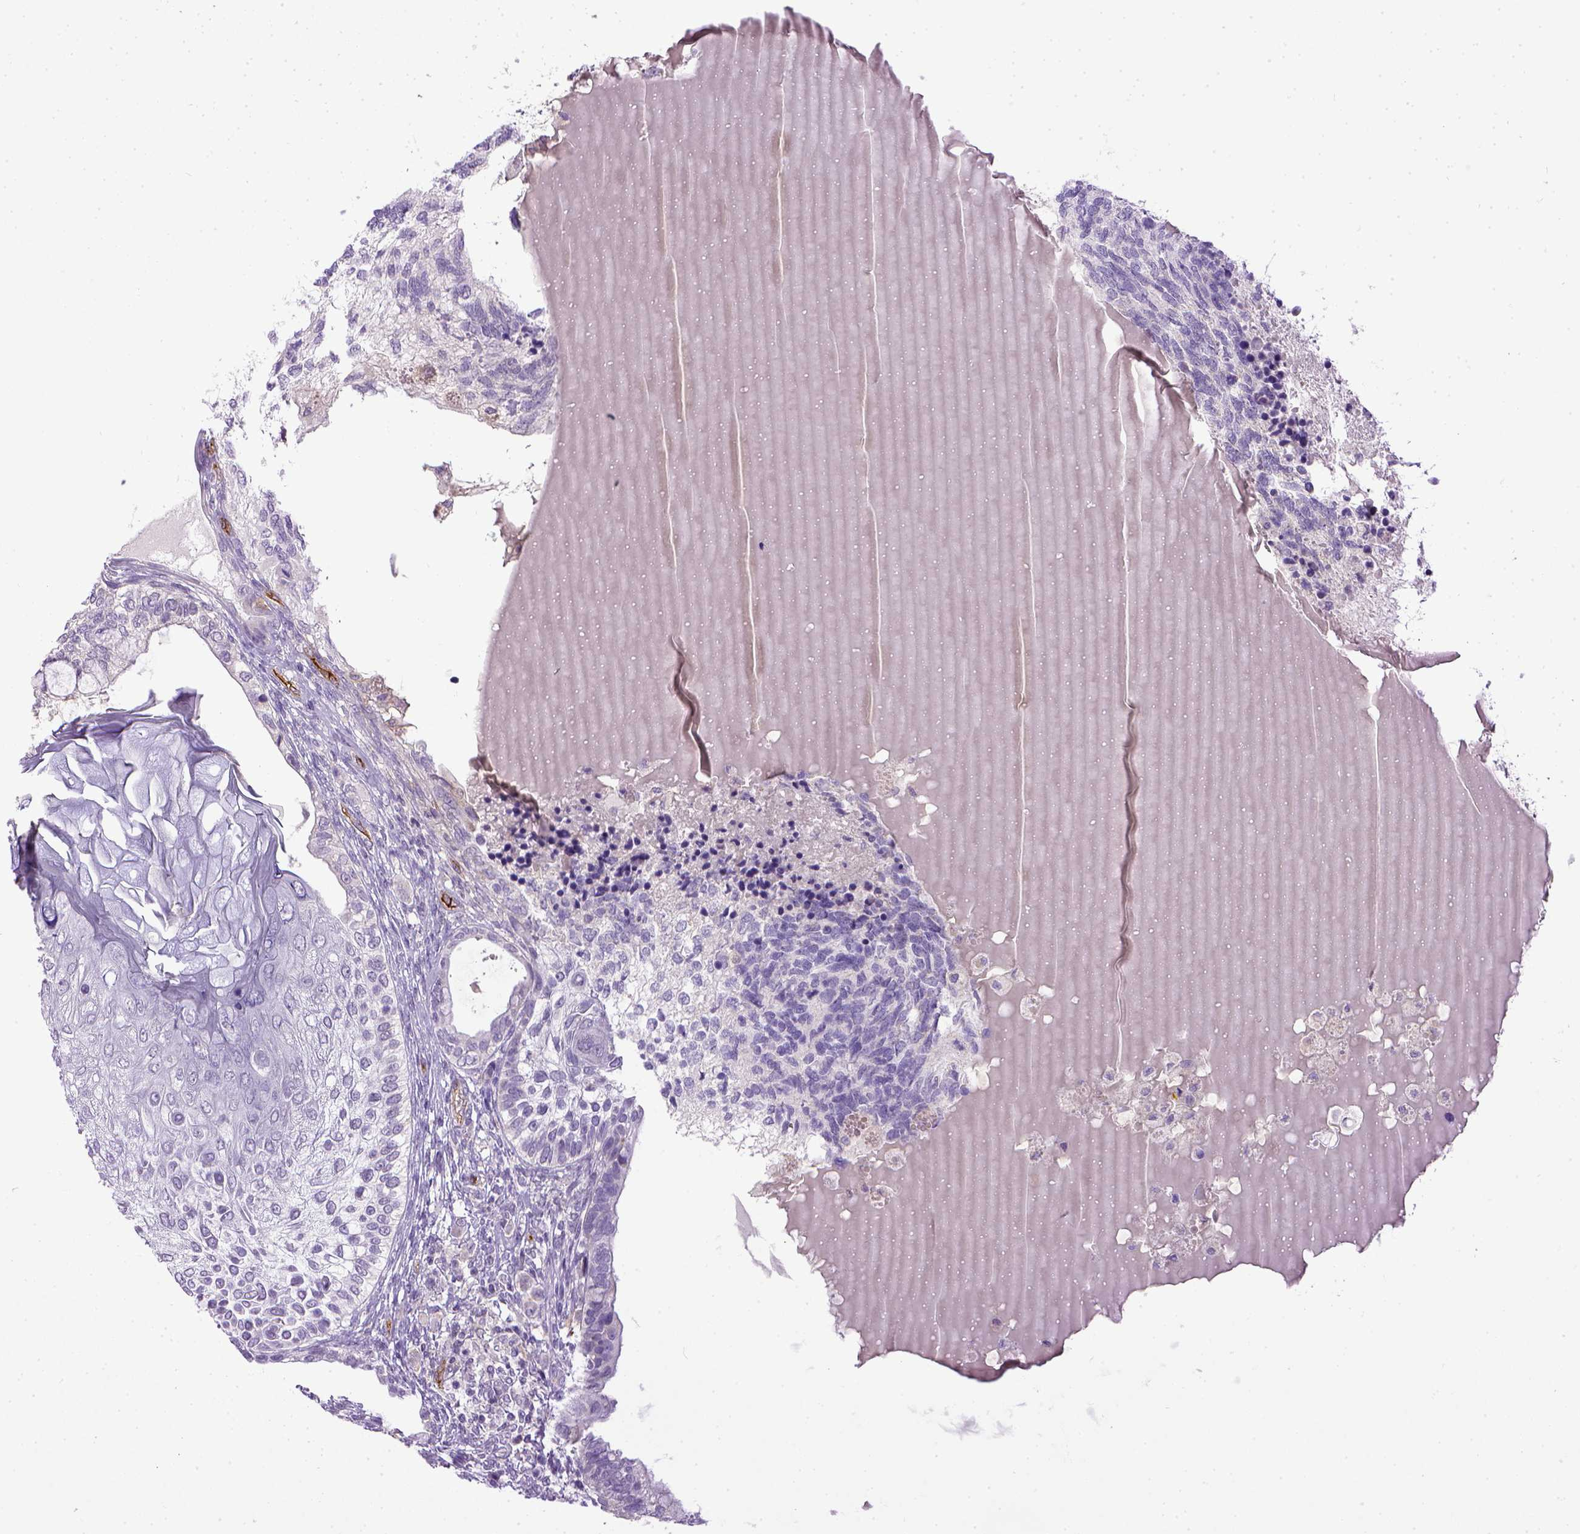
{"staining": {"intensity": "negative", "quantity": "none", "location": "none"}, "tissue": "testis cancer", "cell_type": "Tumor cells", "image_type": "cancer", "snomed": [{"axis": "morphology", "description": "Seminoma, NOS"}, {"axis": "morphology", "description": "Carcinoma, Embryonal, NOS"}, {"axis": "topography", "description": "Testis"}], "caption": "Tumor cells show no significant protein positivity in testis cancer.", "gene": "ENG", "patient": {"sex": "male", "age": 41}}